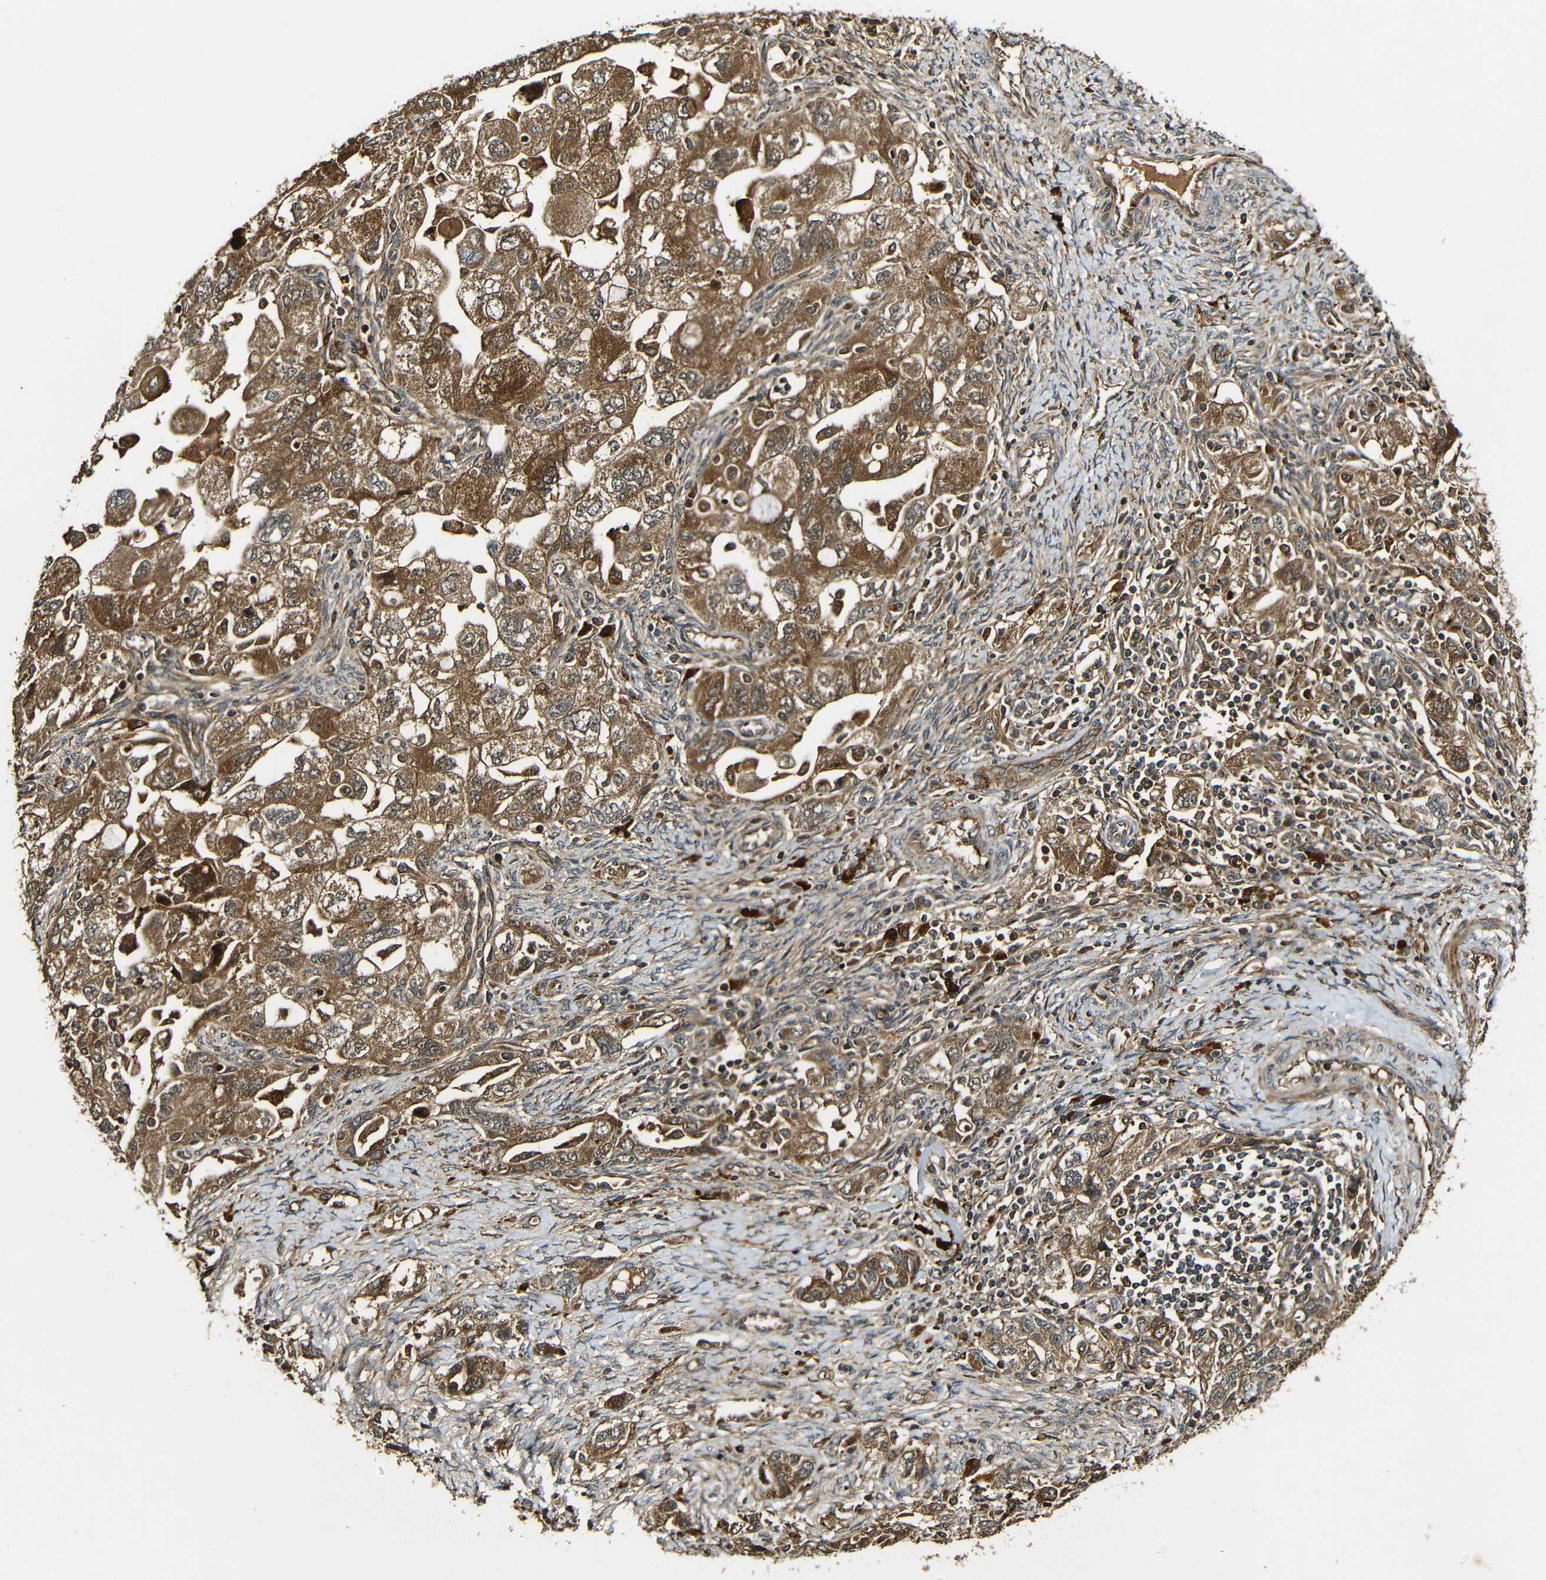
{"staining": {"intensity": "moderate", "quantity": ">75%", "location": "cytoplasmic/membranous"}, "tissue": "ovarian cancer", "cell_type": "Tumor cells", "image_type": "cancer", "snomed": [{"axis": "morphology", "description": "Carcinoma, NOS"}, {"axis": "morphology", "description": "Cystadenocarcinoma, serous, NOS"}, {"axis": "topography", "description": "Ovary"}], "caption": "Tumor cells show moderate cytoplasmic/membranous staining in about >75% of cells in ovarian carcinoma. (DAB = brown stain, brightfield microscopy at high magnification).", "gene": "CASP8", "patient": {"sex": "female", "age": 69}}